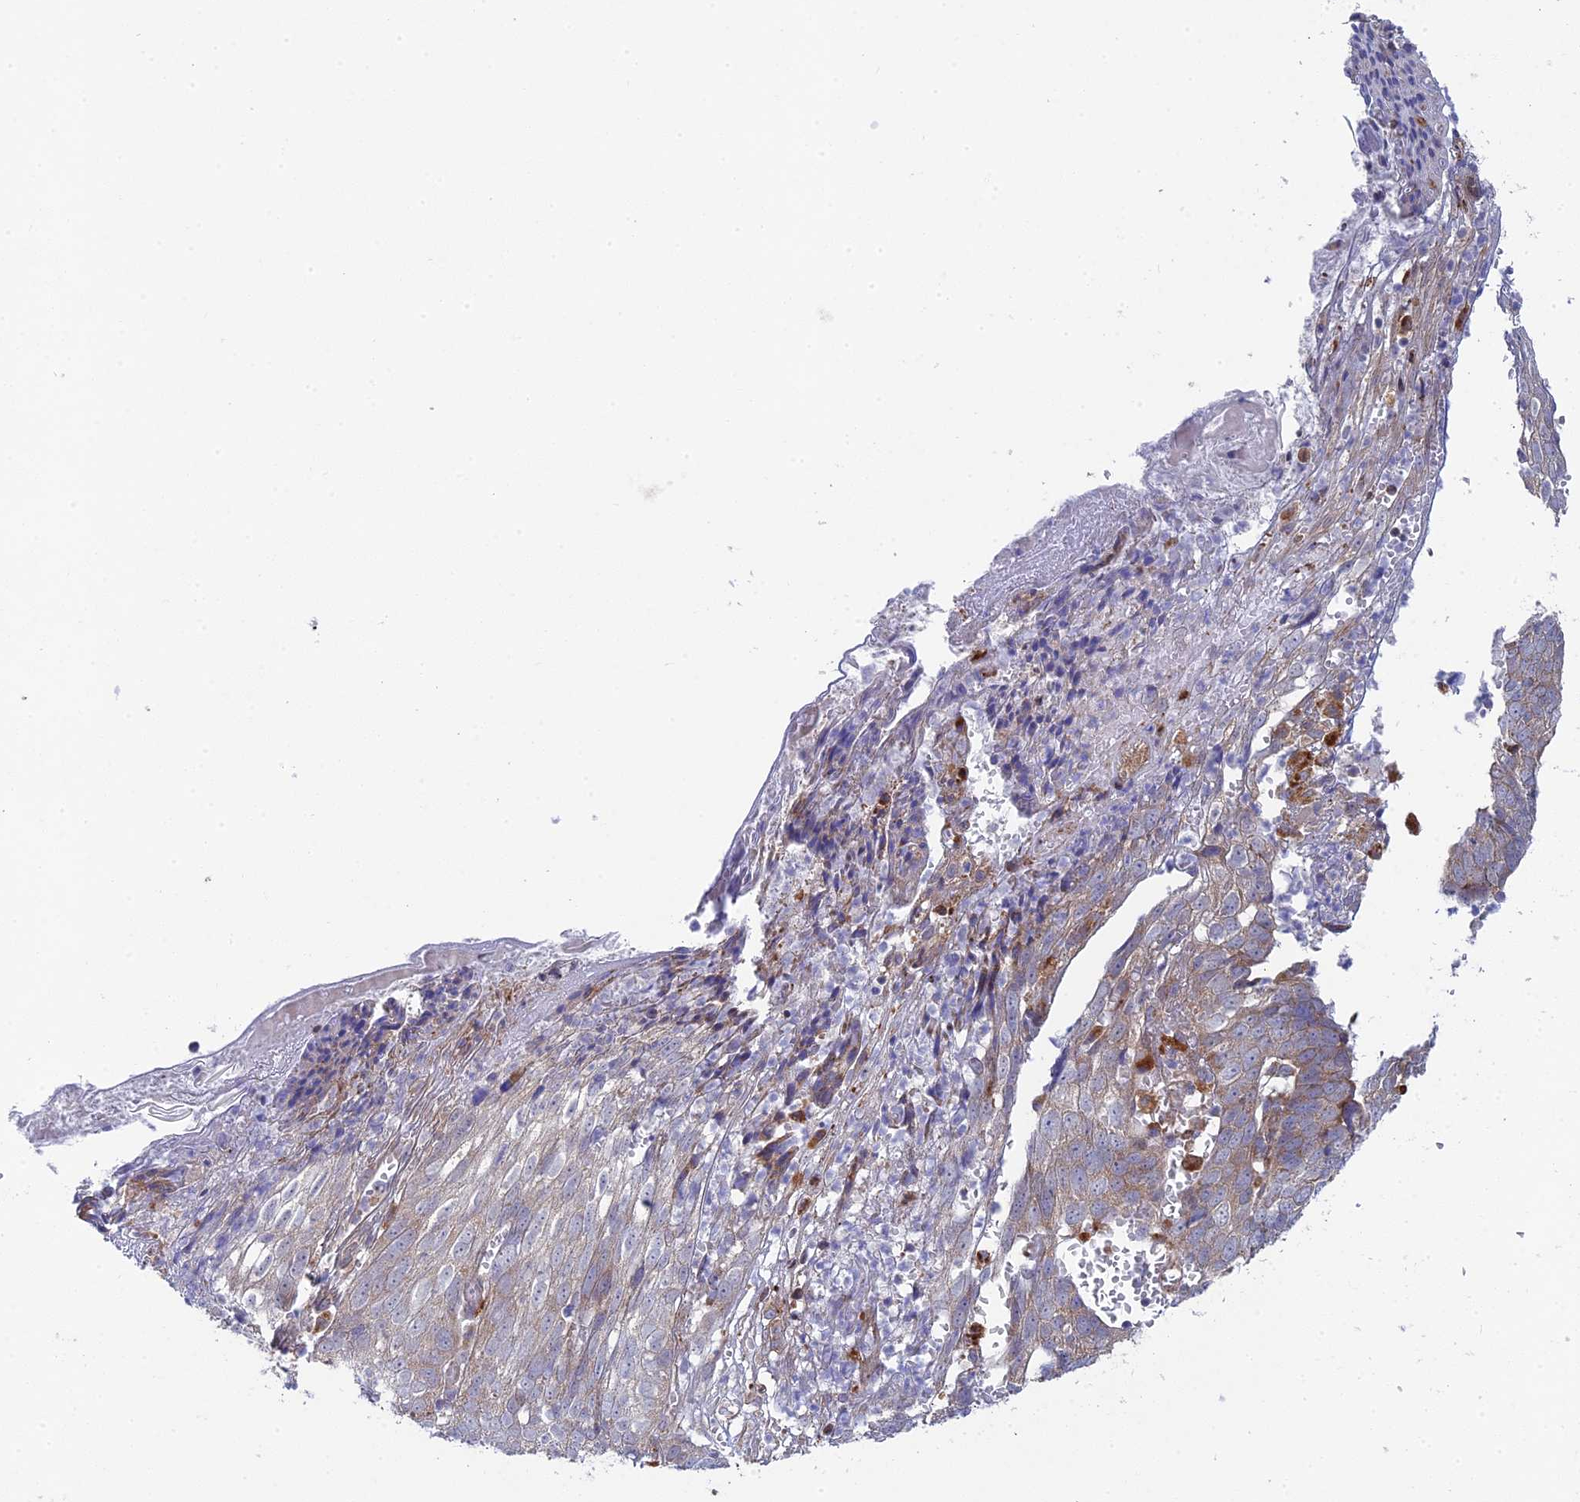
{"staining": {"intensity": "weak", "quantity": "25%-75%", "location": "cytoplasmic/membranous"}, "tissue": "skin cancer", "cell_type": "Tumor cells", "image_type": "cancer", "snomed": [{"axis": "morphology", "description": "Squamous cell carcinoma, NOS"}, {"axis": "topography", "description": "Skin"}], "caption": "Human squamous cell carcinoma (skin) stained with a brown dye displays weak cytoplasmic/membranous positive staining in about 25%-75% of tumor cells.", "gene": "INCA1", "patient": {"sex": "male", "age": 71}}